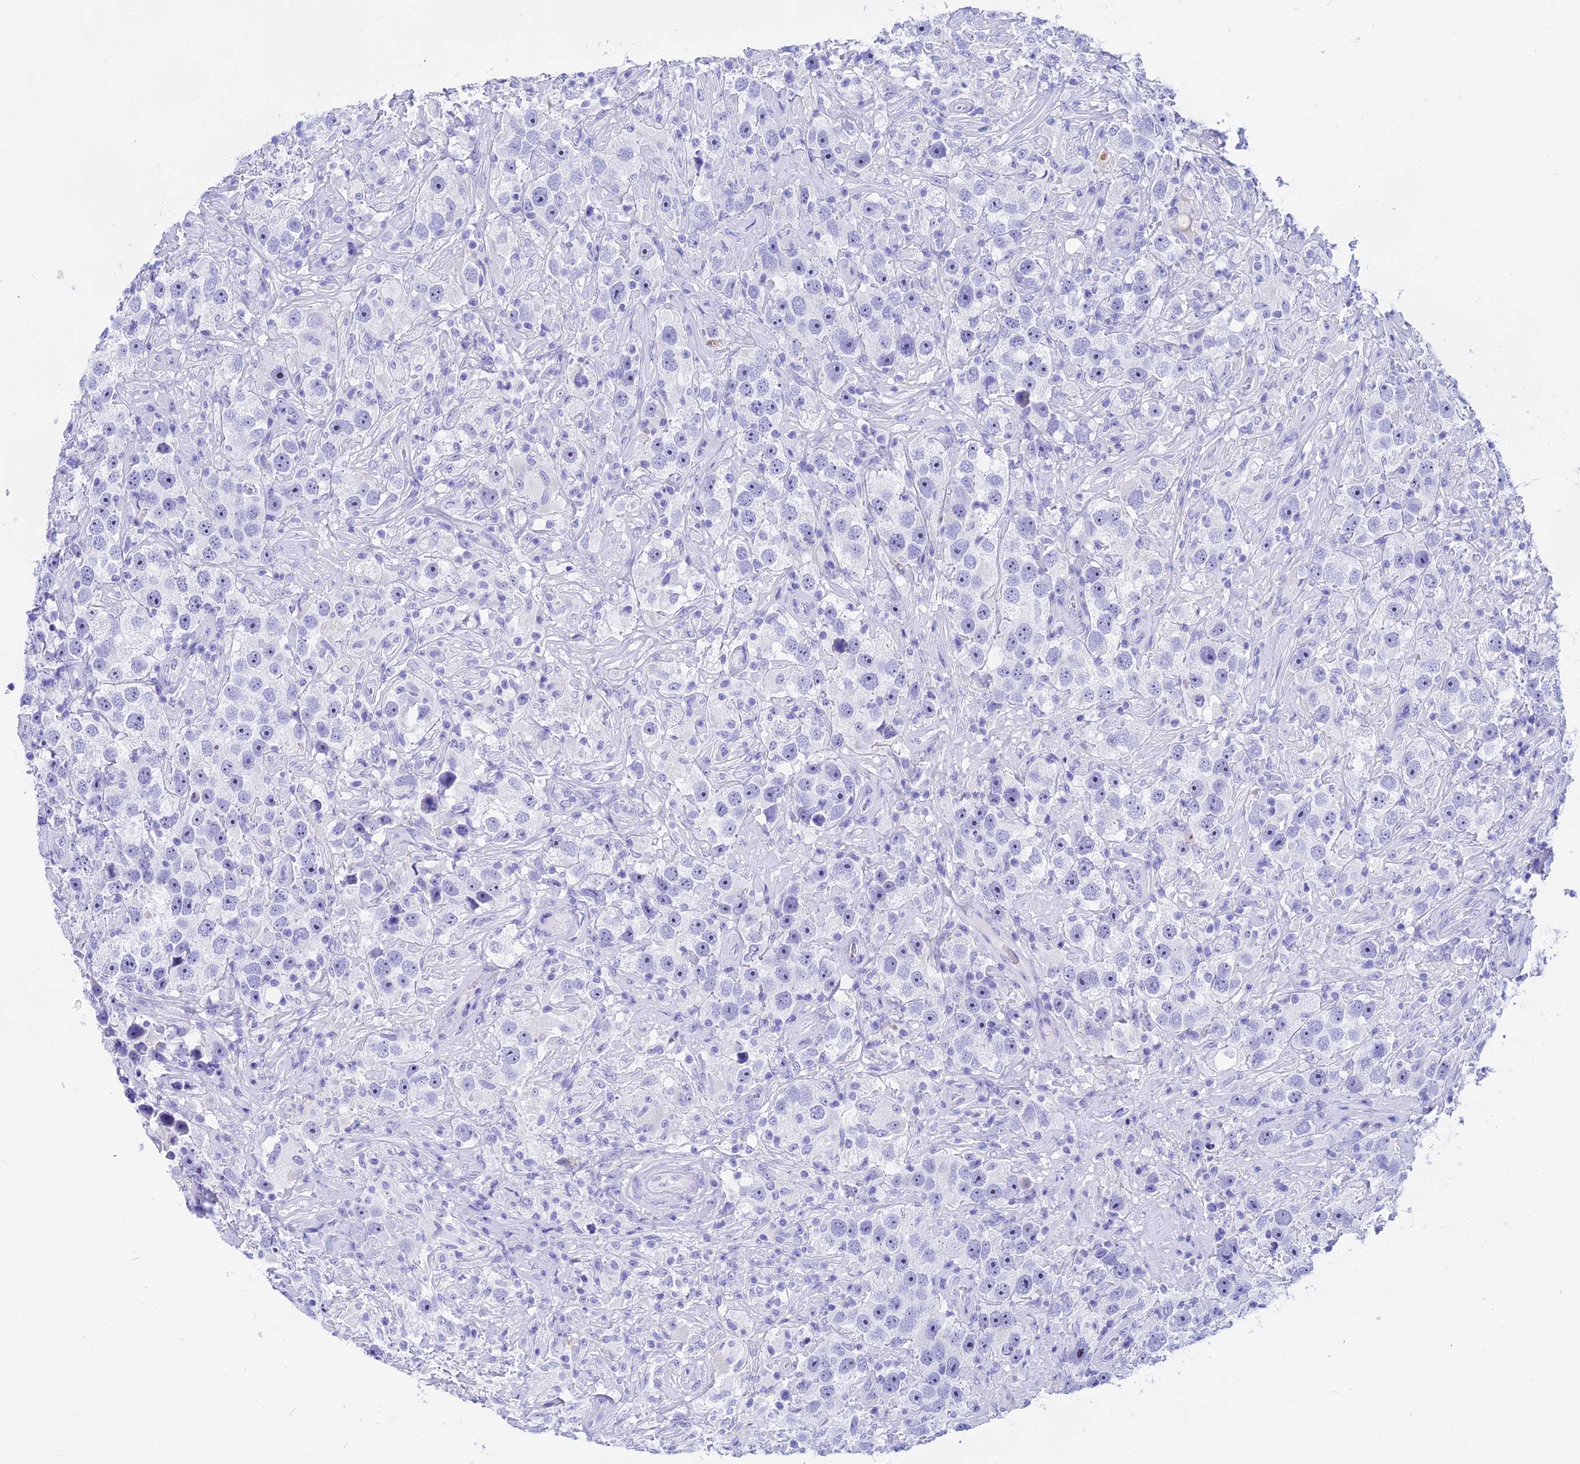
{"staining": {"intensity": "negative", "quantity": "none", "location": "none"}, "tissue": "testis cancer", "cell_type": "Tumor cells", "image_type": "cancer", "snomed": [{"axis": "morphology", "description": "Seminoma, NOS"}, {"axis": "topography", "description": "Testis"}], "caption": "This image is of seminoma (testis) stained with immunohistochemistry (IHC) to label a protein in brown with the nuclei are counter-stained blue. There is no expression in tumor cells. (DAB immunohistochemistry visualized using brightfield microscopy, high magnification).", "gene": "ISCA1", "patient": {"sex": "male", "age": 49}}